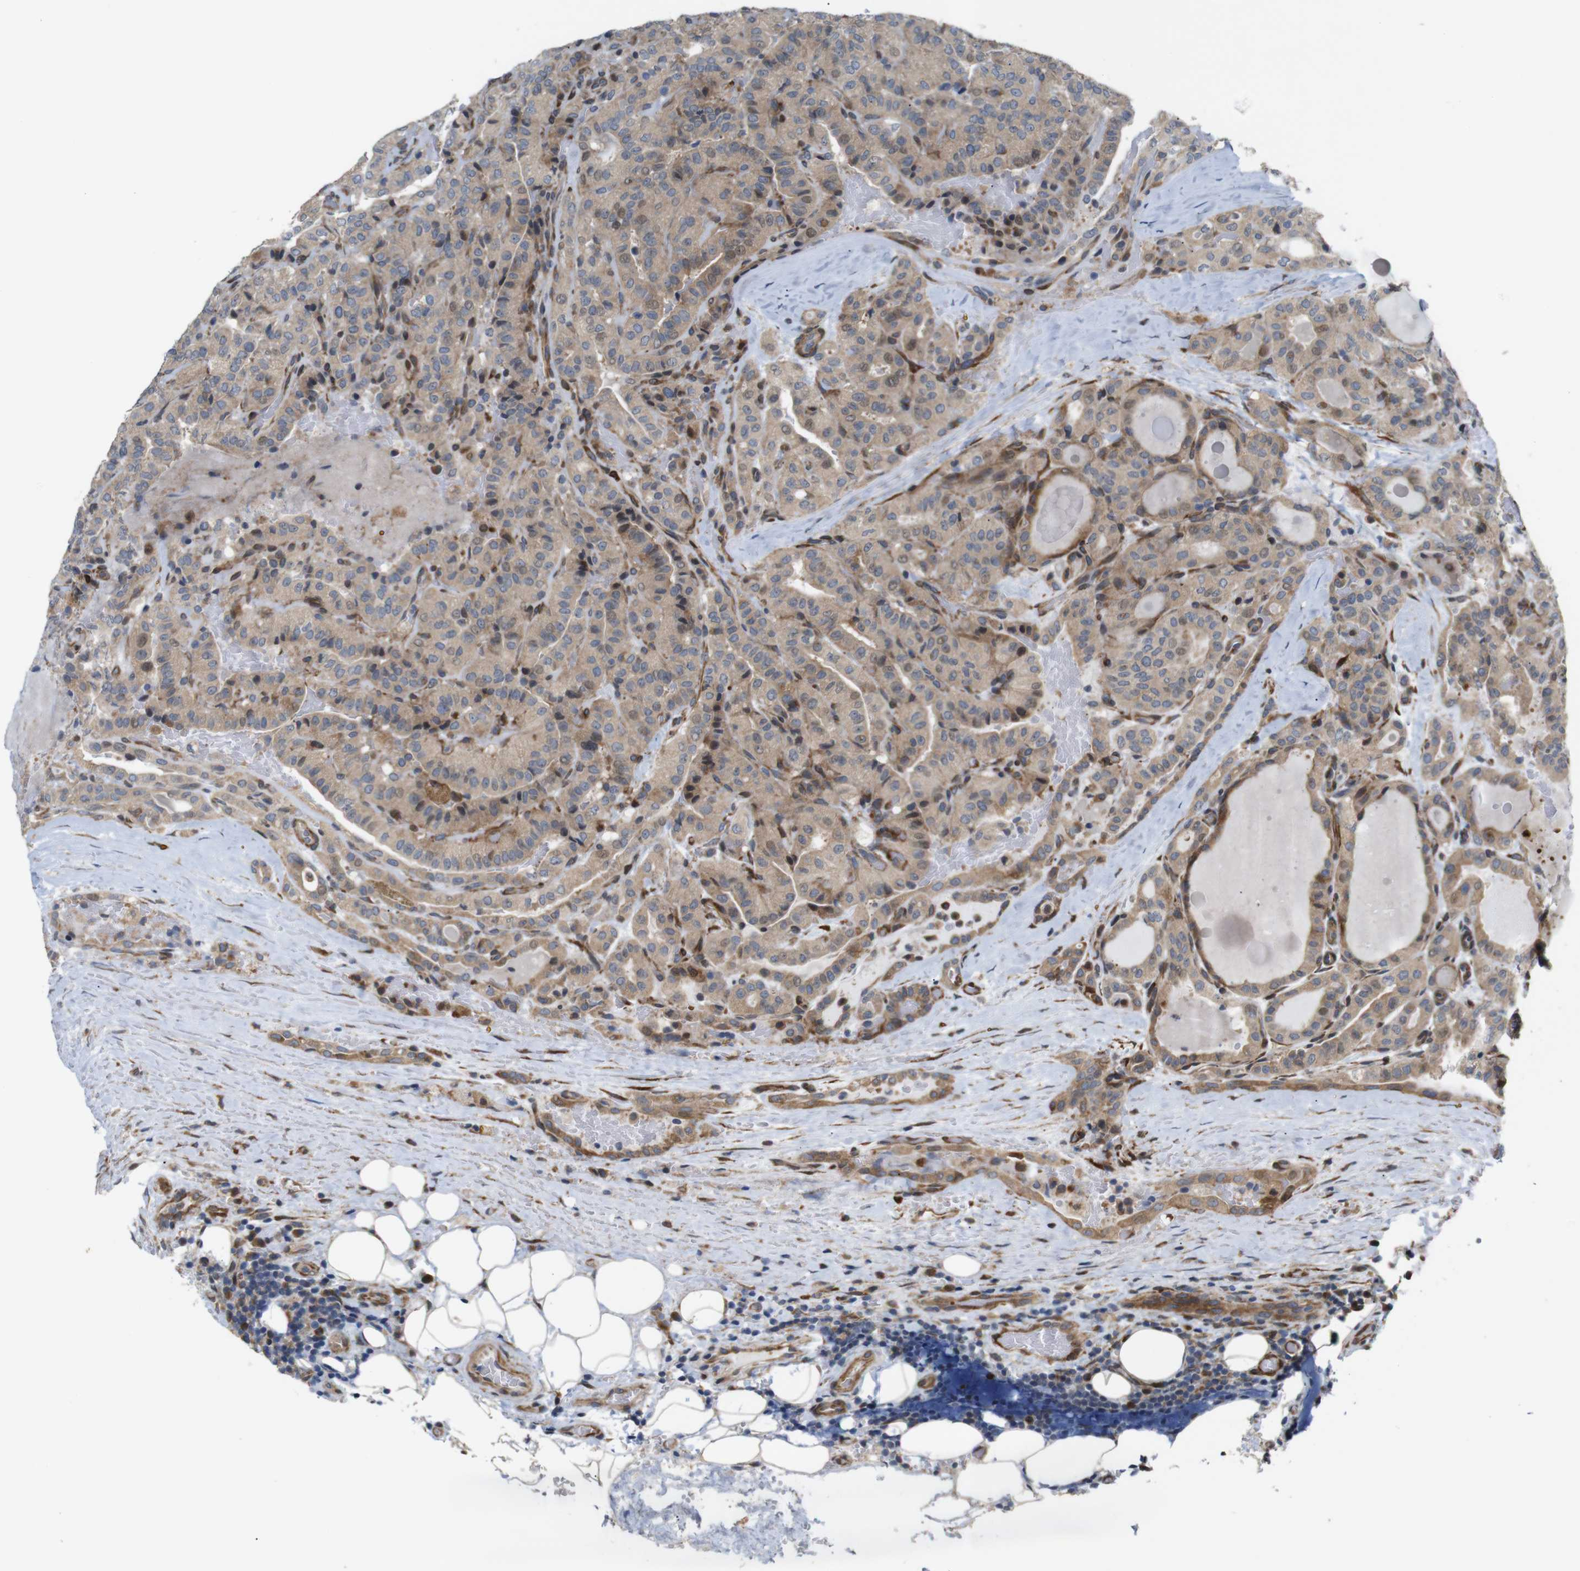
{"staining": {"intensity": "weak", "quantity": ">75%", "location": "cytoplasmic/membranous"}, "tissue": "head and neck cancer", "cell_type": "Tumor cells", "image_type": "cancer", "snomed": [{"axis": "morphology", "description": "Squamous cell carcinoma, NOS"}, {"axis": "topography", "description": "Oral tissue"}, {"axis": "topography", "description": "Head-Neck"}], "caption": "Immunohistochemical staining of head and neck squamous cell carcinoma shows low levels of weak cytoplasmic/membranous staining in approximately >75% of tumor cells.", "gene": "P3H2", "patient": {"sex": "female", "age": 50}}